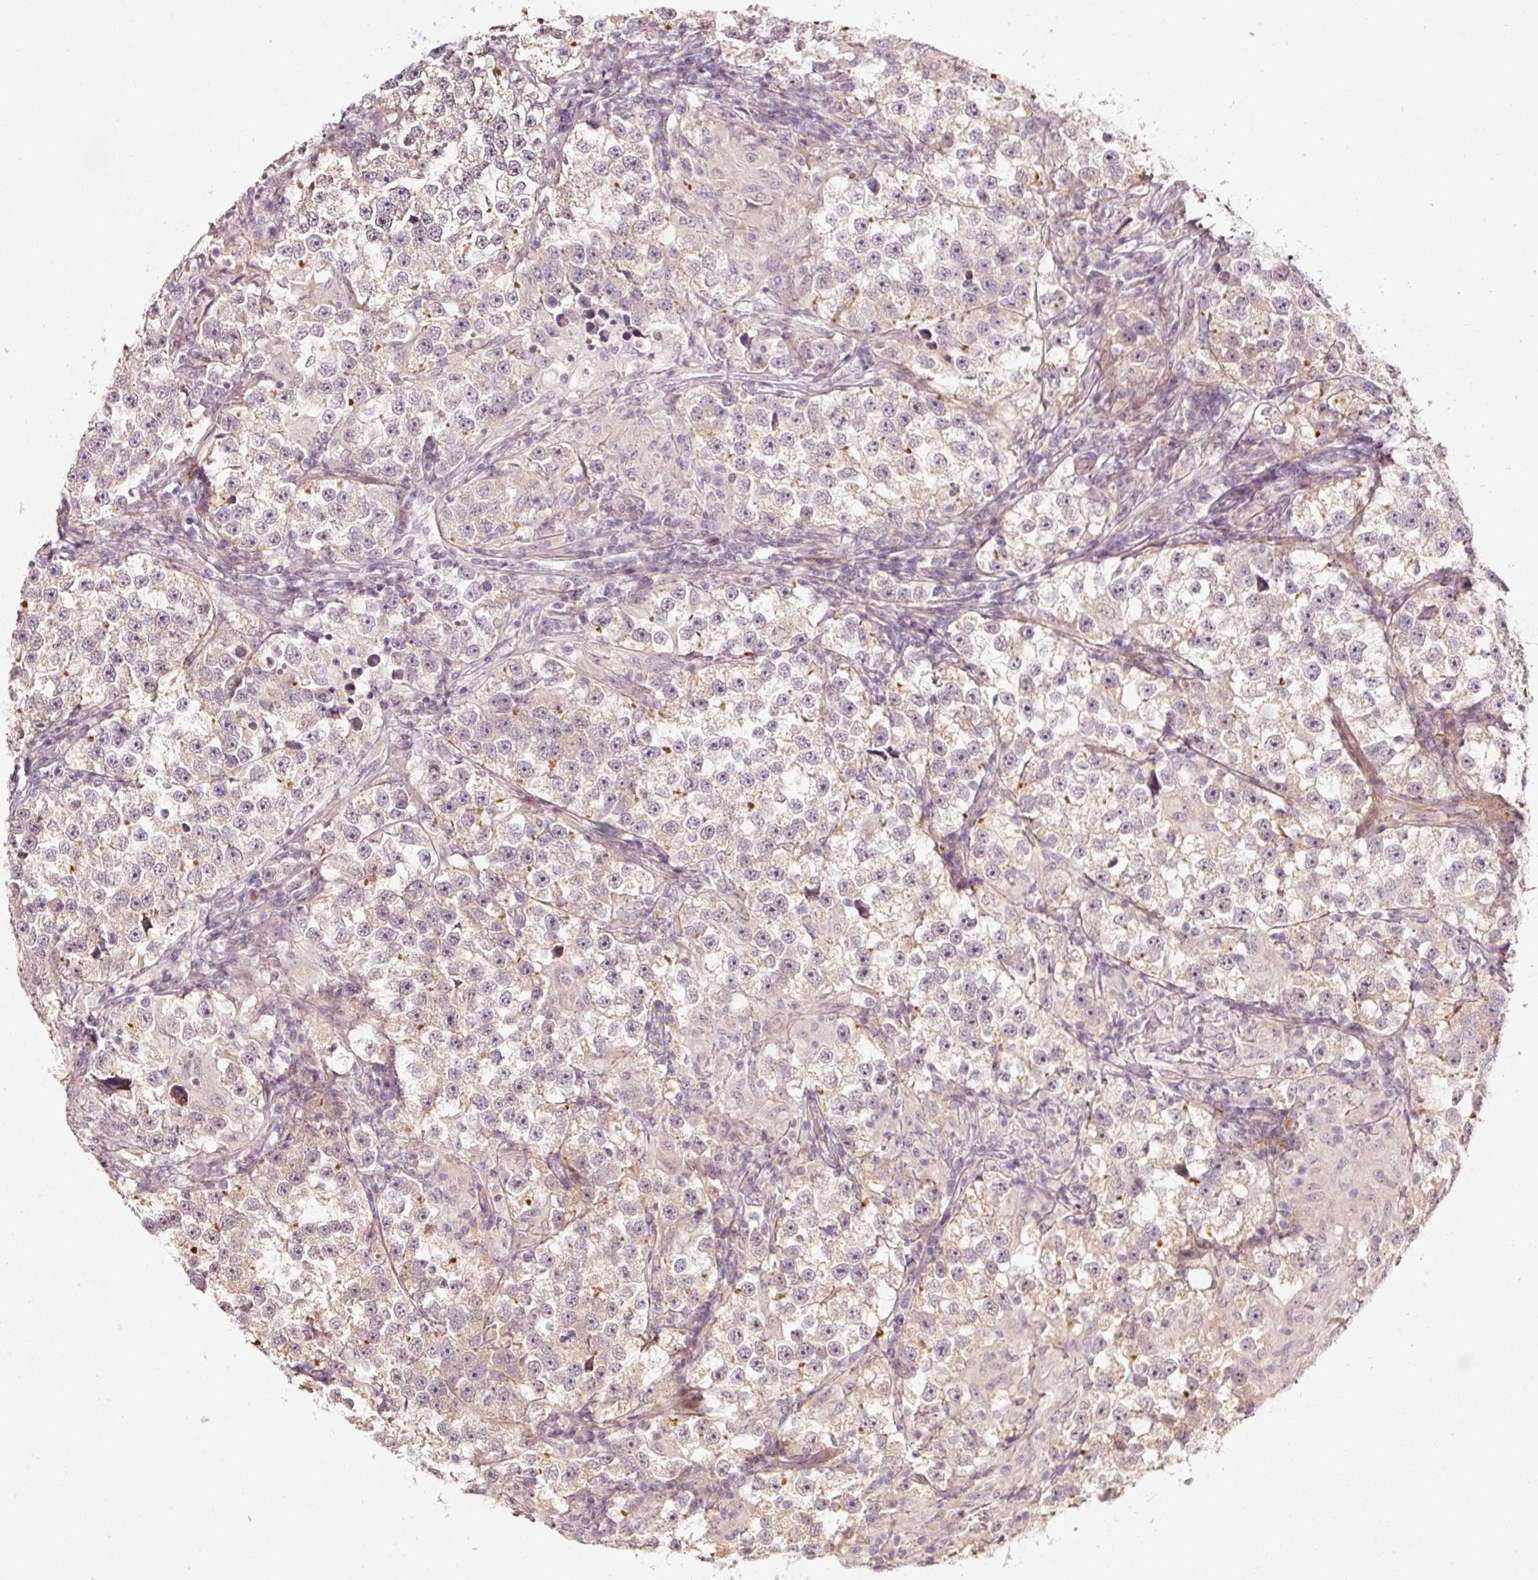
{"staining": {"intensity": "negative", "quantity": "none", "location": "none"}, "tissue": "testis cancer", "cell_type": "Tumor cells", "image_type": "cancer", "snomed": [{"axis": "morphology", "description": "Seminoma, NOS"}, {"axis": "topography", "description": "Testis"}], "caption": "IHC micrograph of human testis cancer (seminoma) stained for a protein (brown), which demonstrates no staining in tumor cells. (IHC, brightfield microscopy, high magnification).", "gene": "ARHGAP22", "patient": {"sex": "male", "age": 46}}